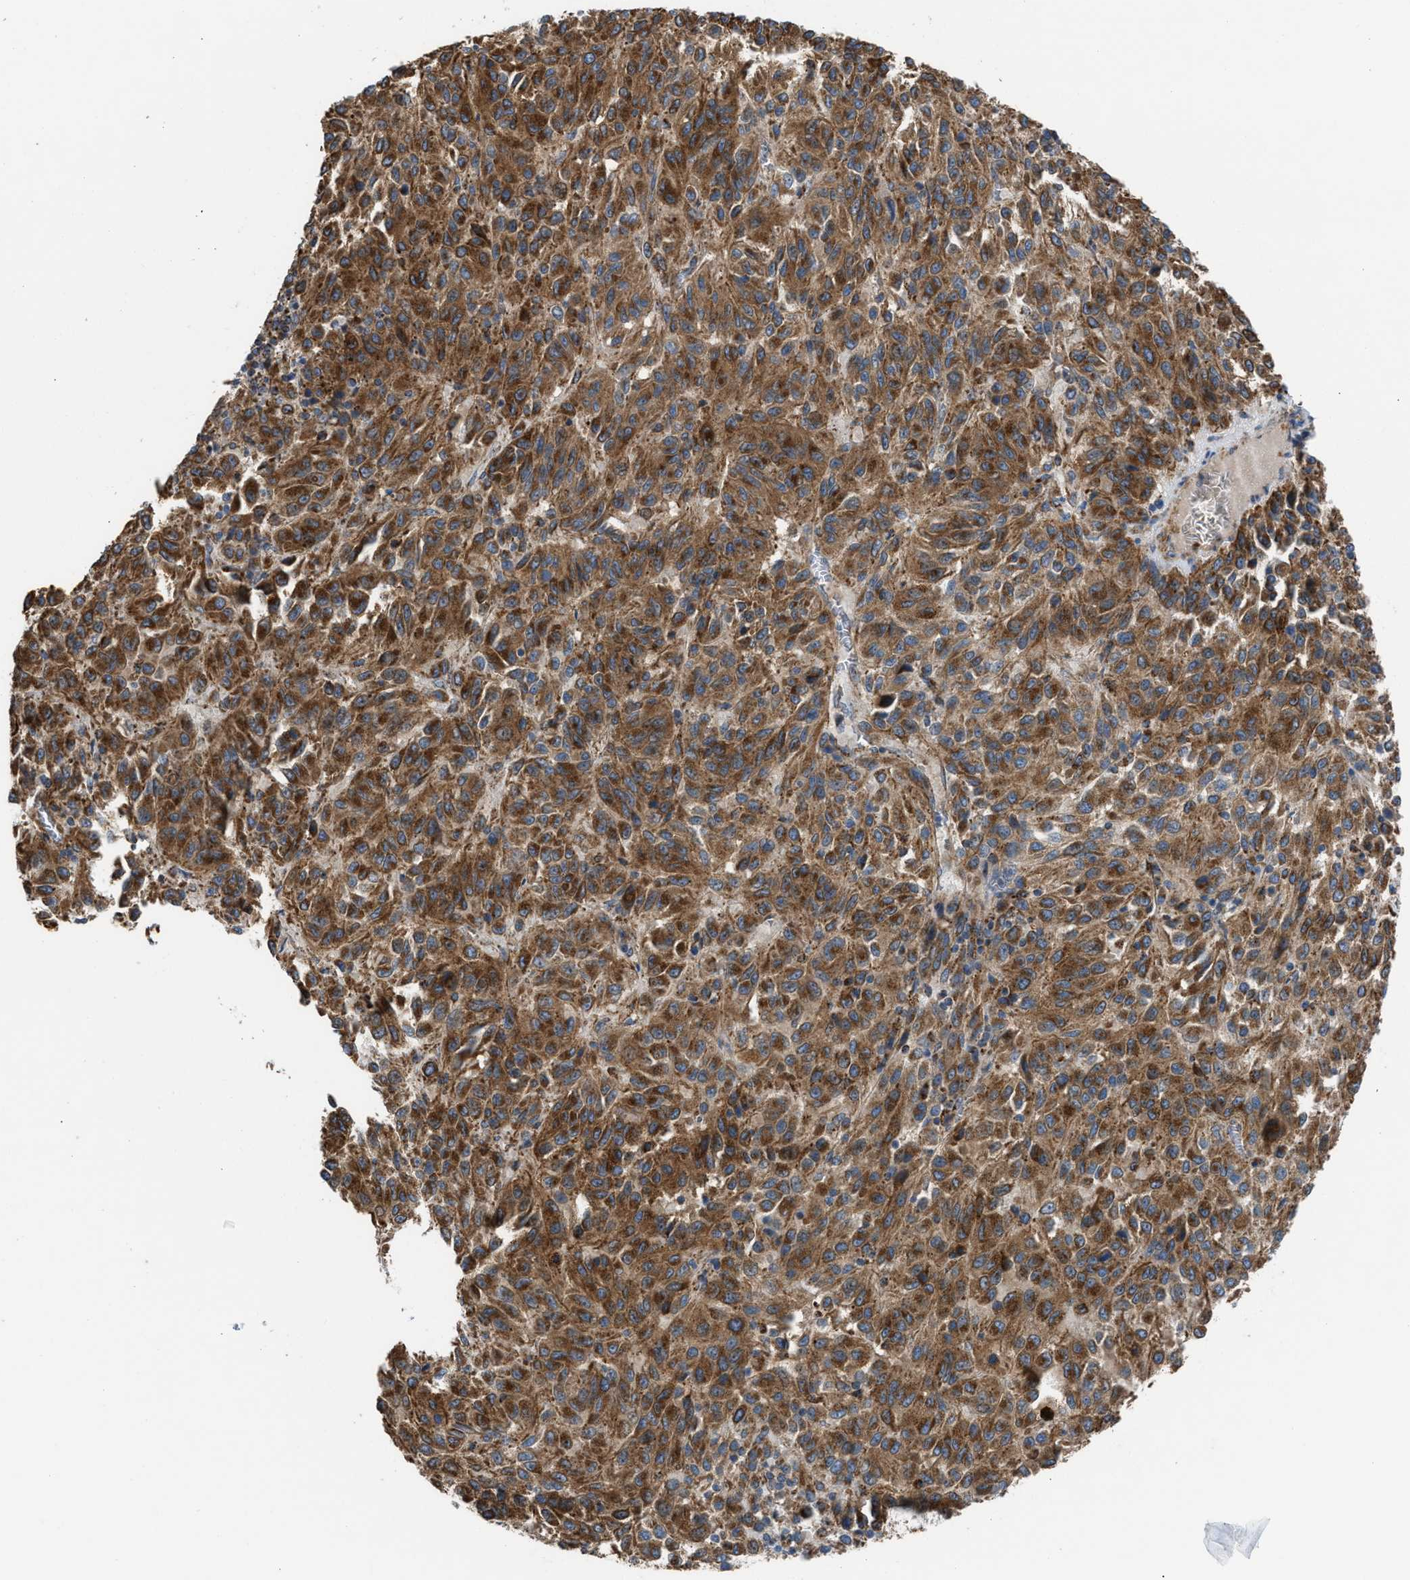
{"staining": {"intensity": "moderate", "quantity": ">75%", "location": "cytoplasmic/membranous"}, "tissue": "melanoma", "cell_type": "Tumor cells", "image_type": "cancer", "snomed": [{"axis": "morphology", "description": "Malignant melanoma, Metastatic site"}, {"axis": "topography", "description": "Lung"}], "caption": "An immunohistochemistry (IHC) micrograph of tumor tissue is shown. Protein staining in brown labels moderate cytoplasmic/membranous positivity in melanoma within tumor cells.", "gene": "SLC10A3", "patient": {"sex": "male", "age": 64}}